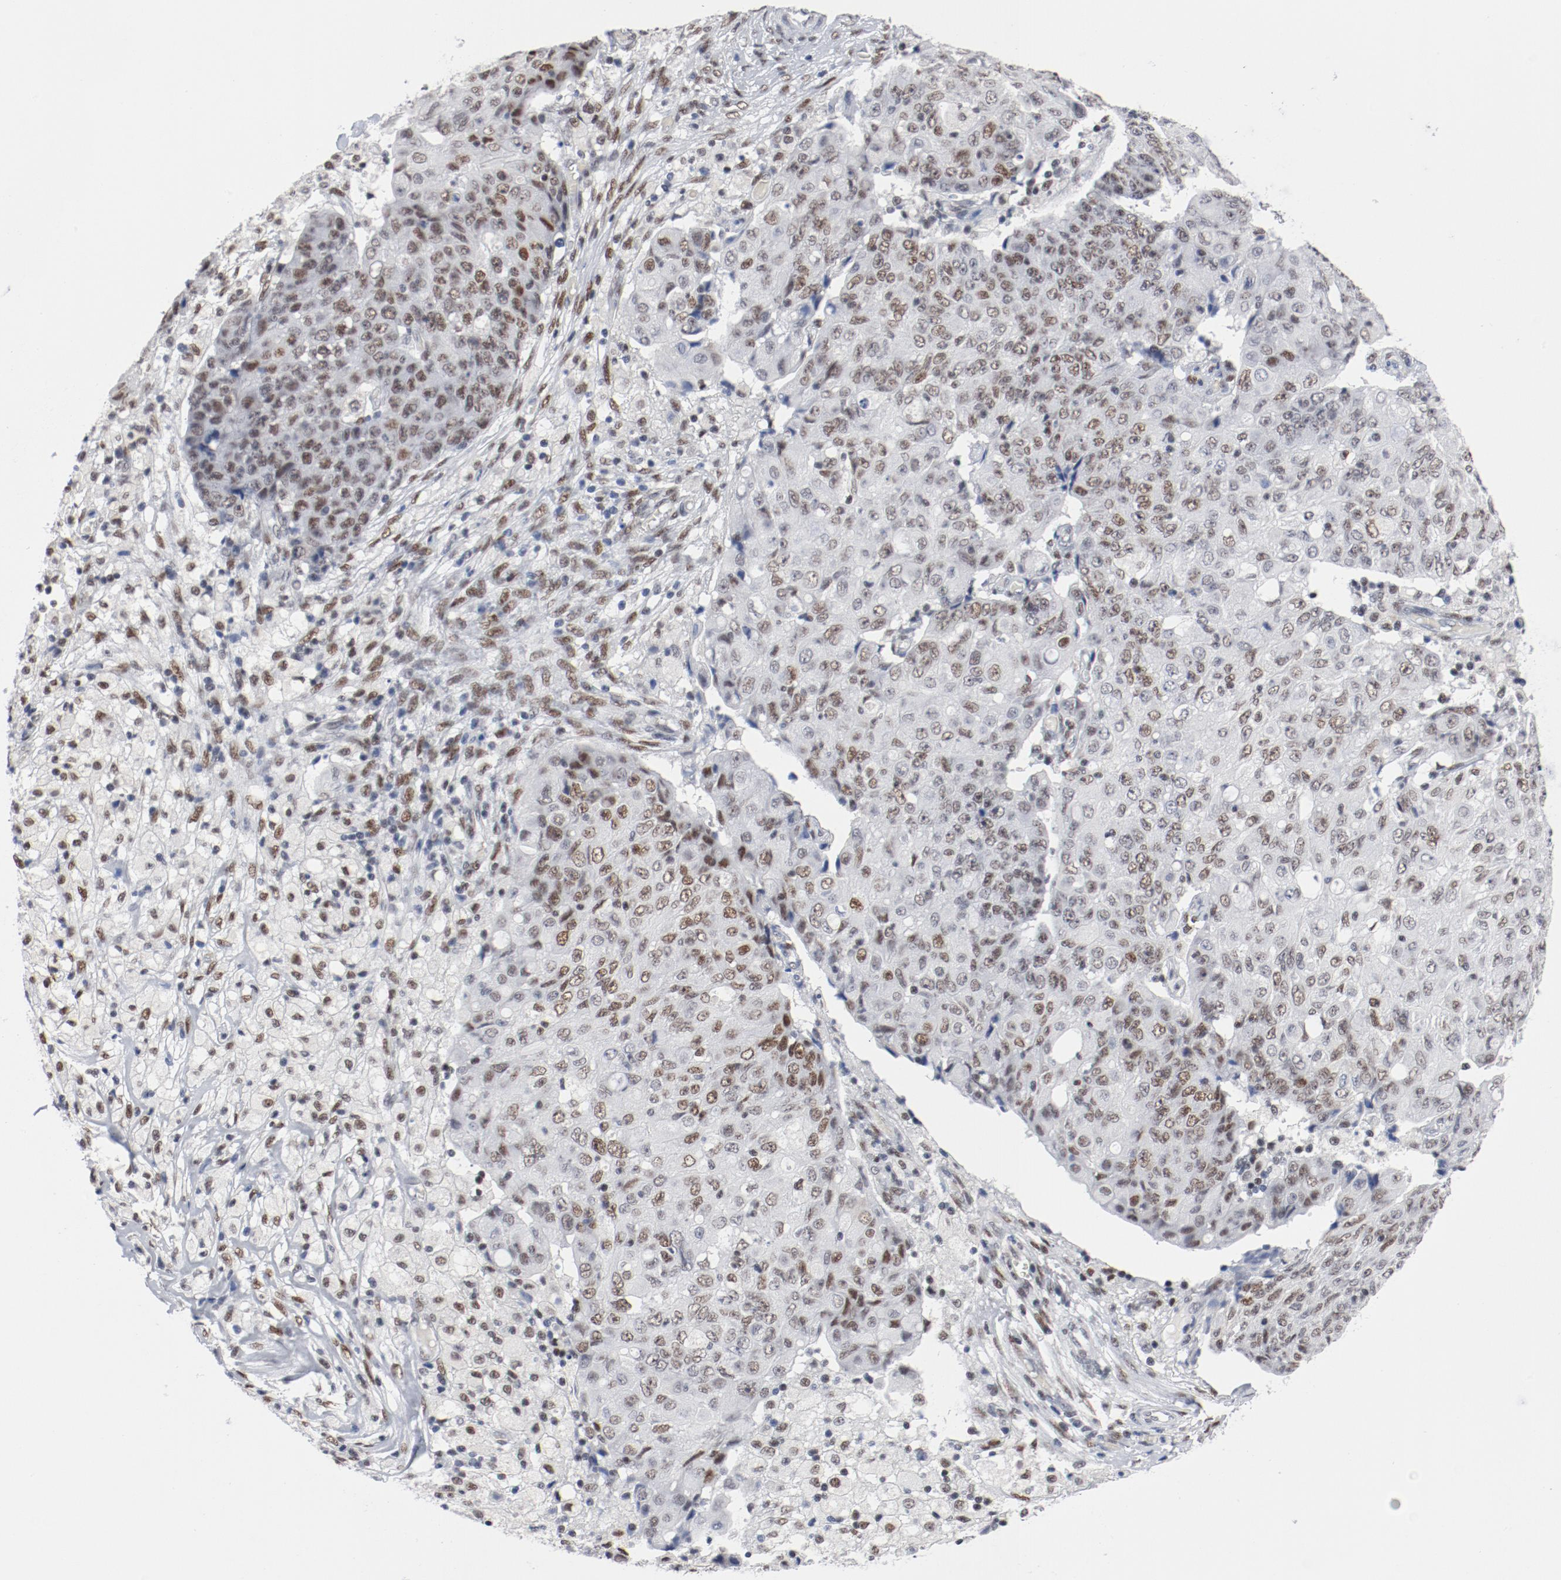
{"staining": {"intensity": "moderate", "quantity": ">75%", "location": "nuclear"}, "tissue": "ovarian cancer", "cell_type": "Tumor cells", "image_type": "cancer", "snomed": [{"axis": "morphology", "description": "Carcinoma, endometroid"}, {"axis": "topography", "description": "Ovary"}], "caption": "Tumor cells display medium levels of moderate nuclear positivity in approximately >75% of cells in endometroid carcinoma (ovarian).", "gene": "ARNT", "patient": {"sex": "female", "age": 42}}